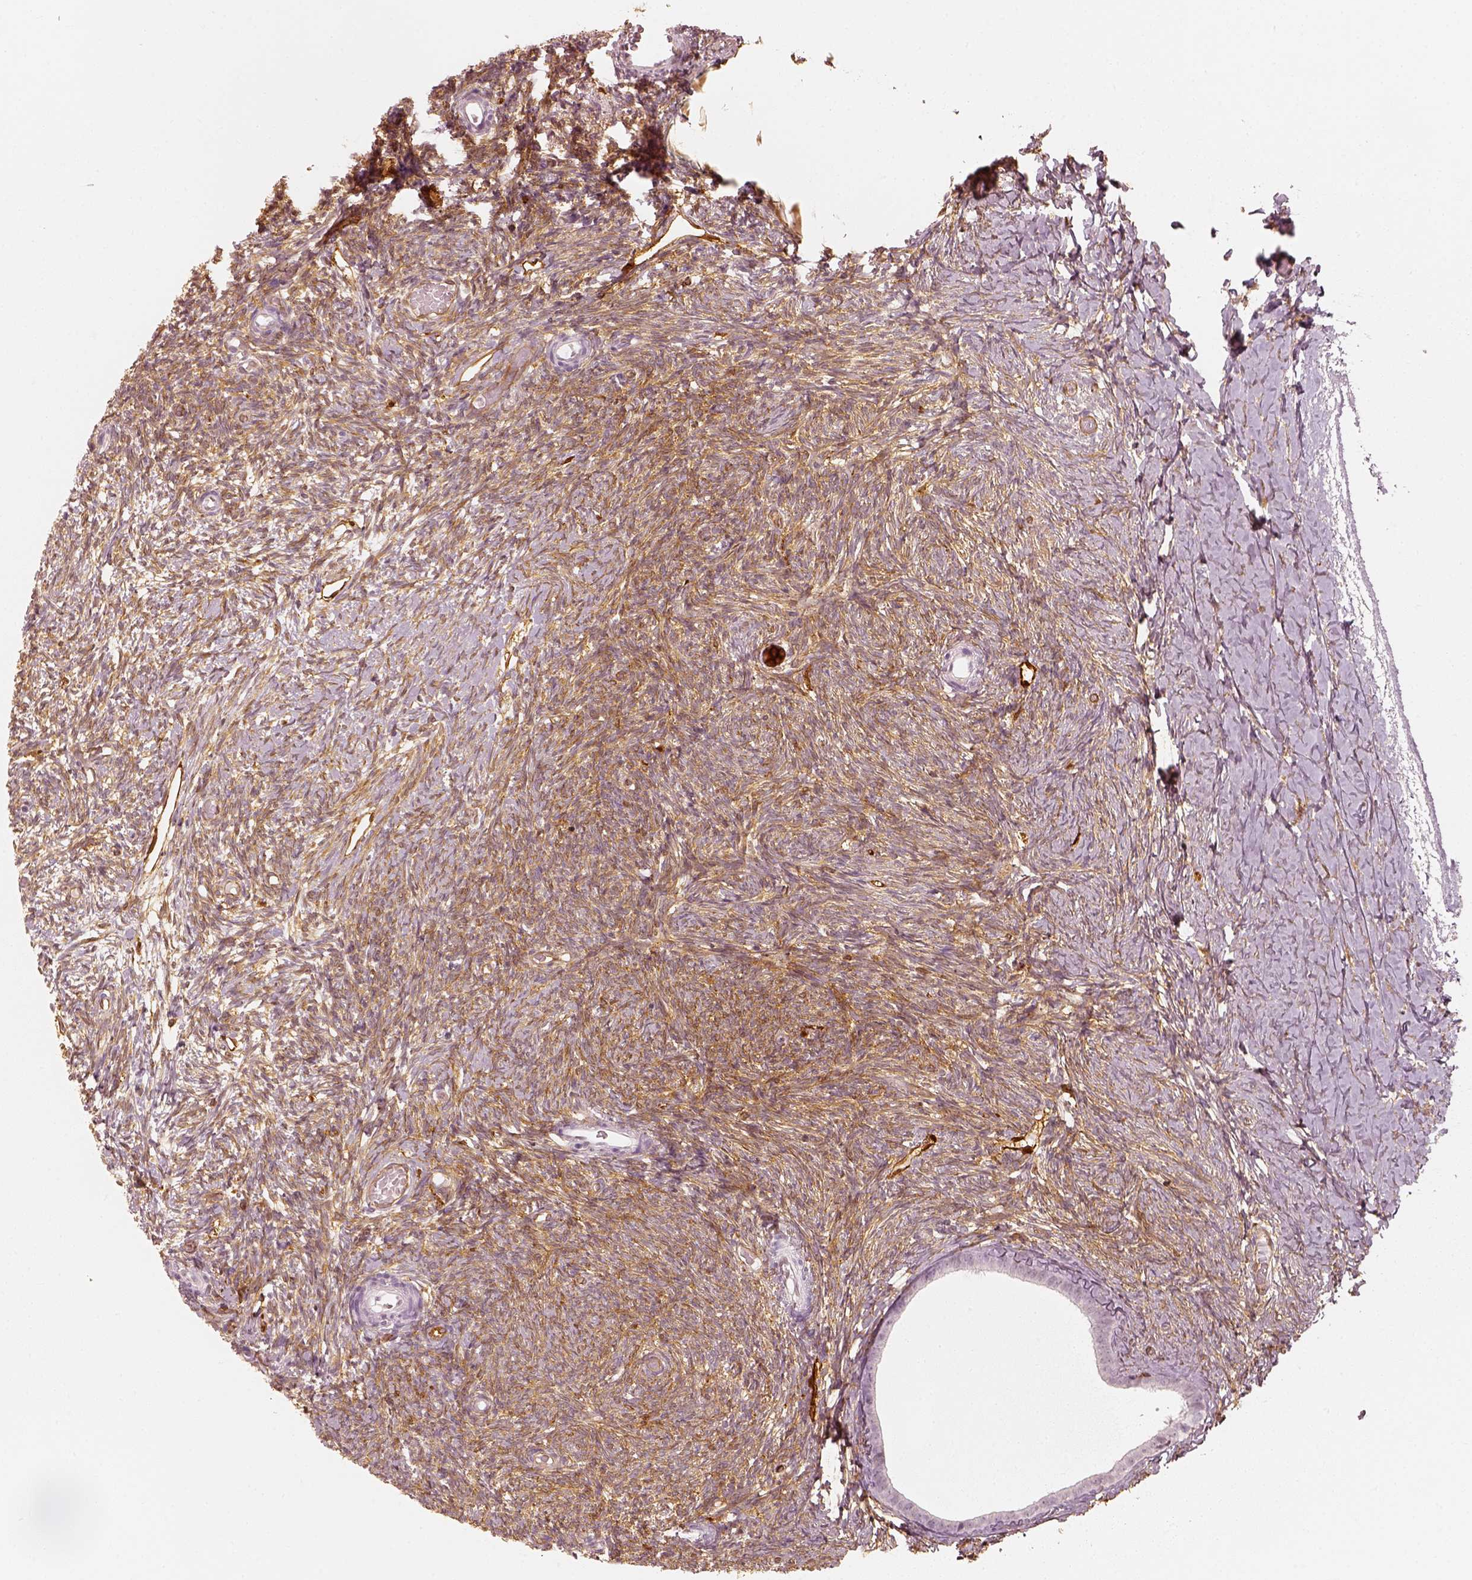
{"staining": {"intensity": "moderate", "quantity": ">75%", "location": "cytoplasmic/membranous"}, "tissue": "ovary", "cell_type": "Follicle cells", "image_type": "normal", "snomed": [{"axis": "morphology", "description": "Normal tissue, NOS"}, {"axis": "topography", "description": "Ovary"}], "caption": "A brown stain shows moderate cytoplasmic/membranous expression of a protein in follicle cells of unremarkable human ovary. Using DAB (3,3'-diaminobenzidine) (brown) and hematoxylin (blue) stains, captured at high magnification using brightfield microscopy.", "gene": "FSCN1", "patient": {"sex": "female", "age": 39}}